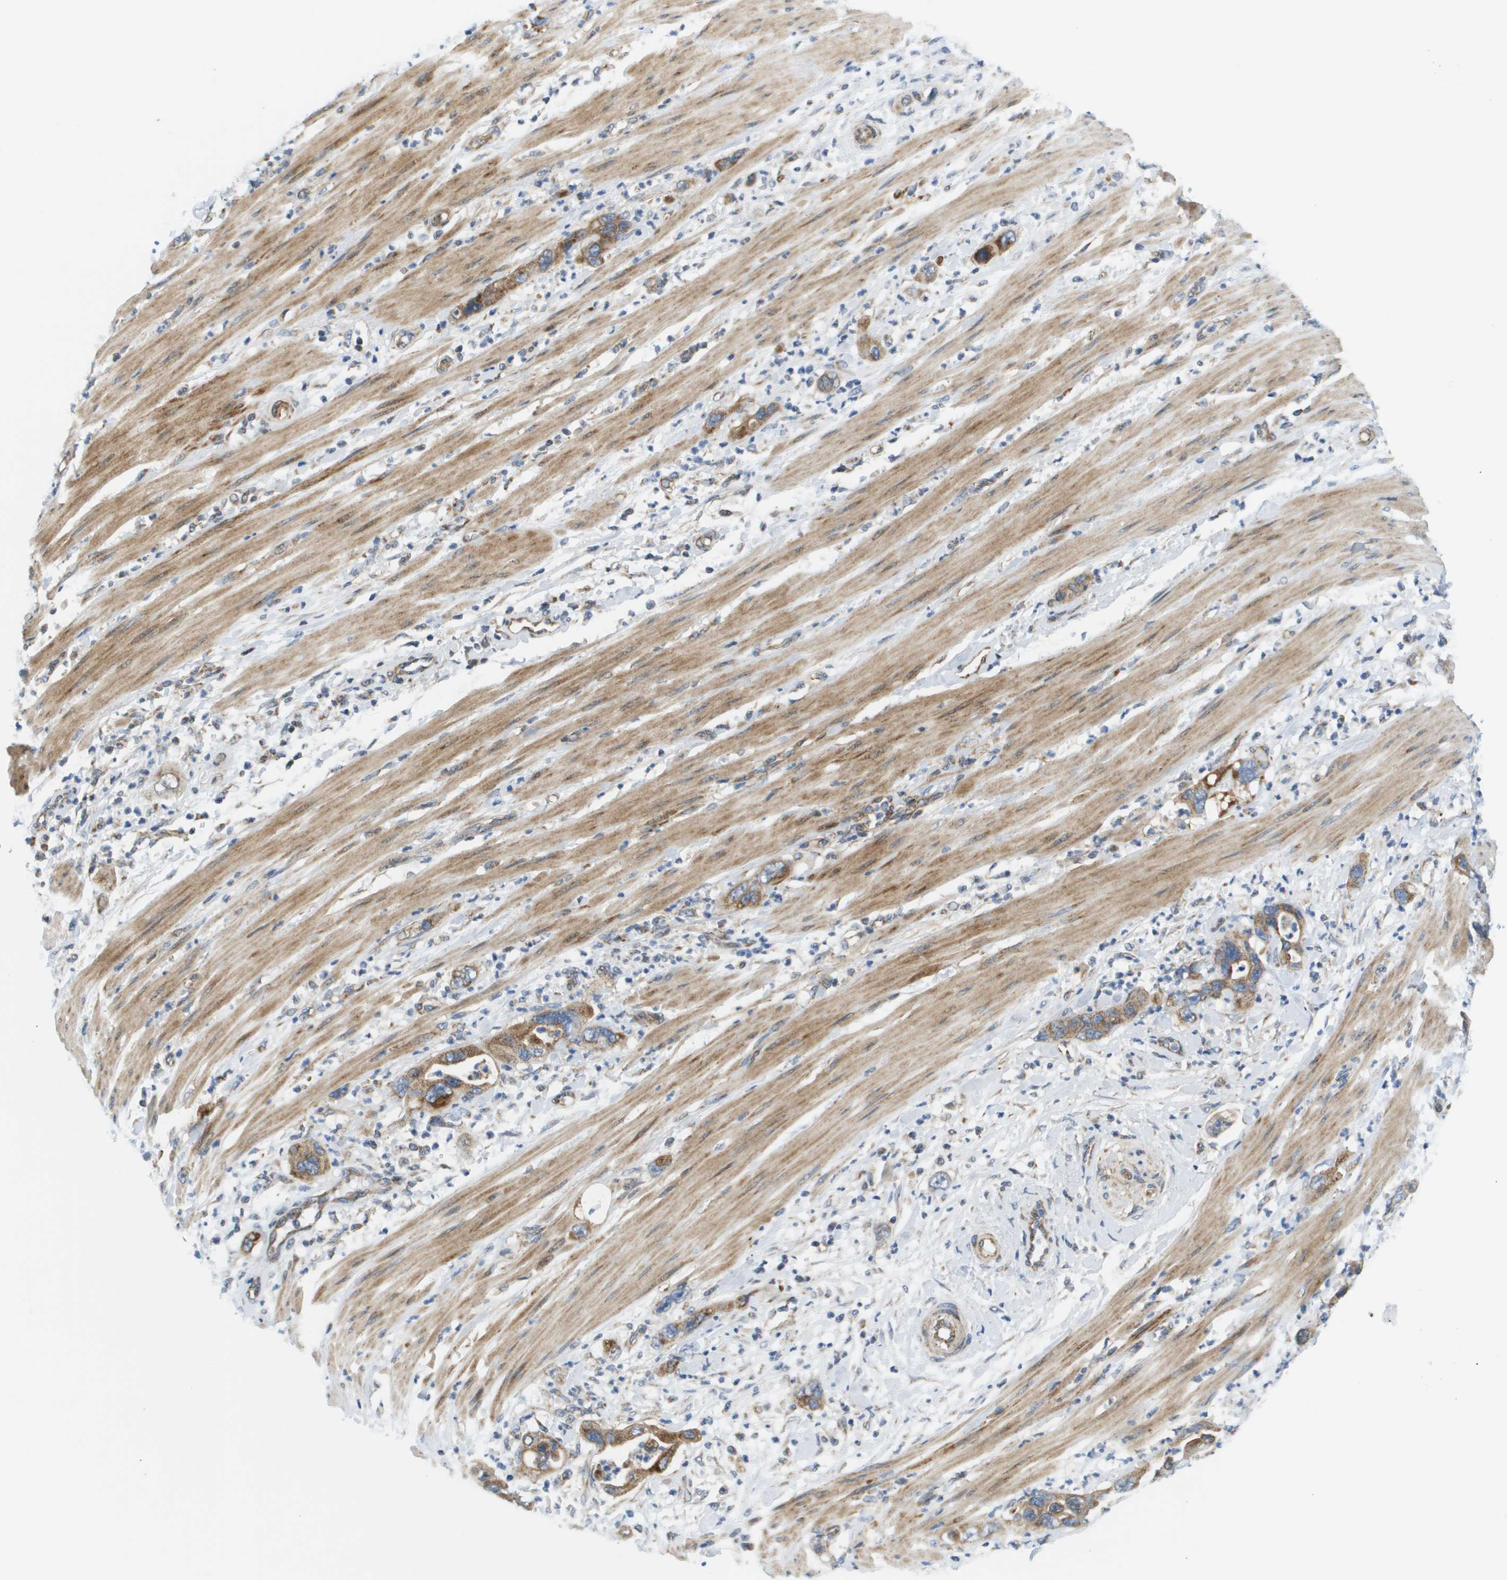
{"staining": {"intensity": "moderate", "quantity": ">75%", "location": "cytoplasmic/membranous"}, "tissue": "pancreatic cancer", "cell_type": "Tumor cells", "image_type": "cancer", "snomed": [{"axis": "morphology", "description": "Adenocarcinoma, NOS"}, {"axis": "topography", "description": "Pancreas"}], "caption": "A histopathology image of human pancreatic cancer (adenocarcinoma) stained for a protein exhibits moderate cytoplasmic/membranous brown staining in tumor cells.", "gene": "KRT23", "patient": {"sex": "female", "age": 71}}